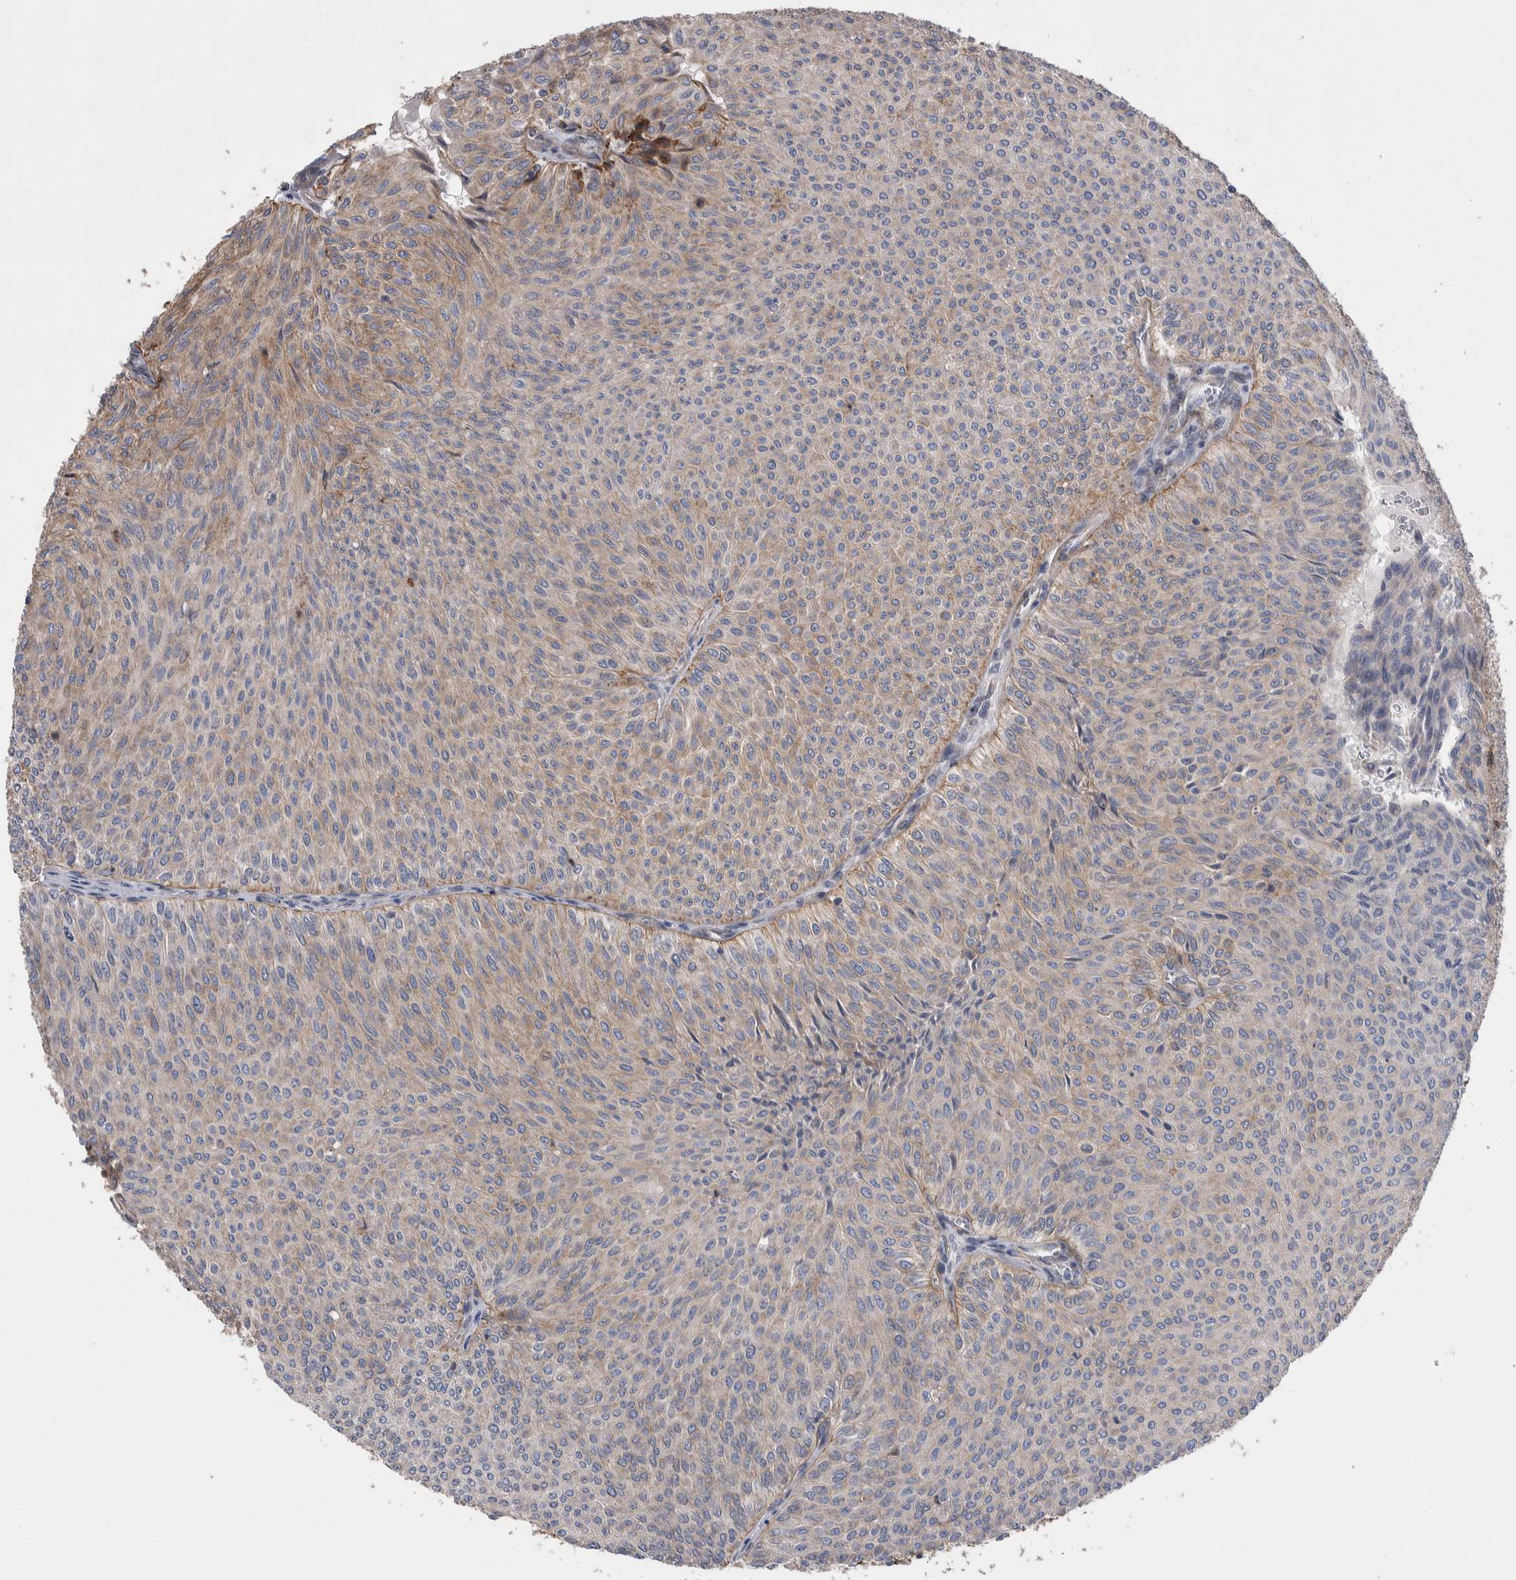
{"staining": {"intensity": "moderate", "quantity": "<25%", "location": "cytoplasmic/membranous"}, "tissue": "urothelial cancer", "cell_type": "Tumor cells", "image_type": "cancer", "snomed": [{"axis": "morphology", "description": "Urothelial carcinoma, Low grade"}, {"axis": "topography", "description": "Urinary bladder"}], "caption": "Immunohistochemical staining of human urothelial cancer shows low levels of moderate cytoplasmic/membranous positivity in approximately <25% of tumor cells. (DAB (3,3'-diaminobenzidine) IHC, brown staining for protein, blue staining for nuclei).", "gene": "KIF12", "patient": {"sex": "male", "age": 78}}